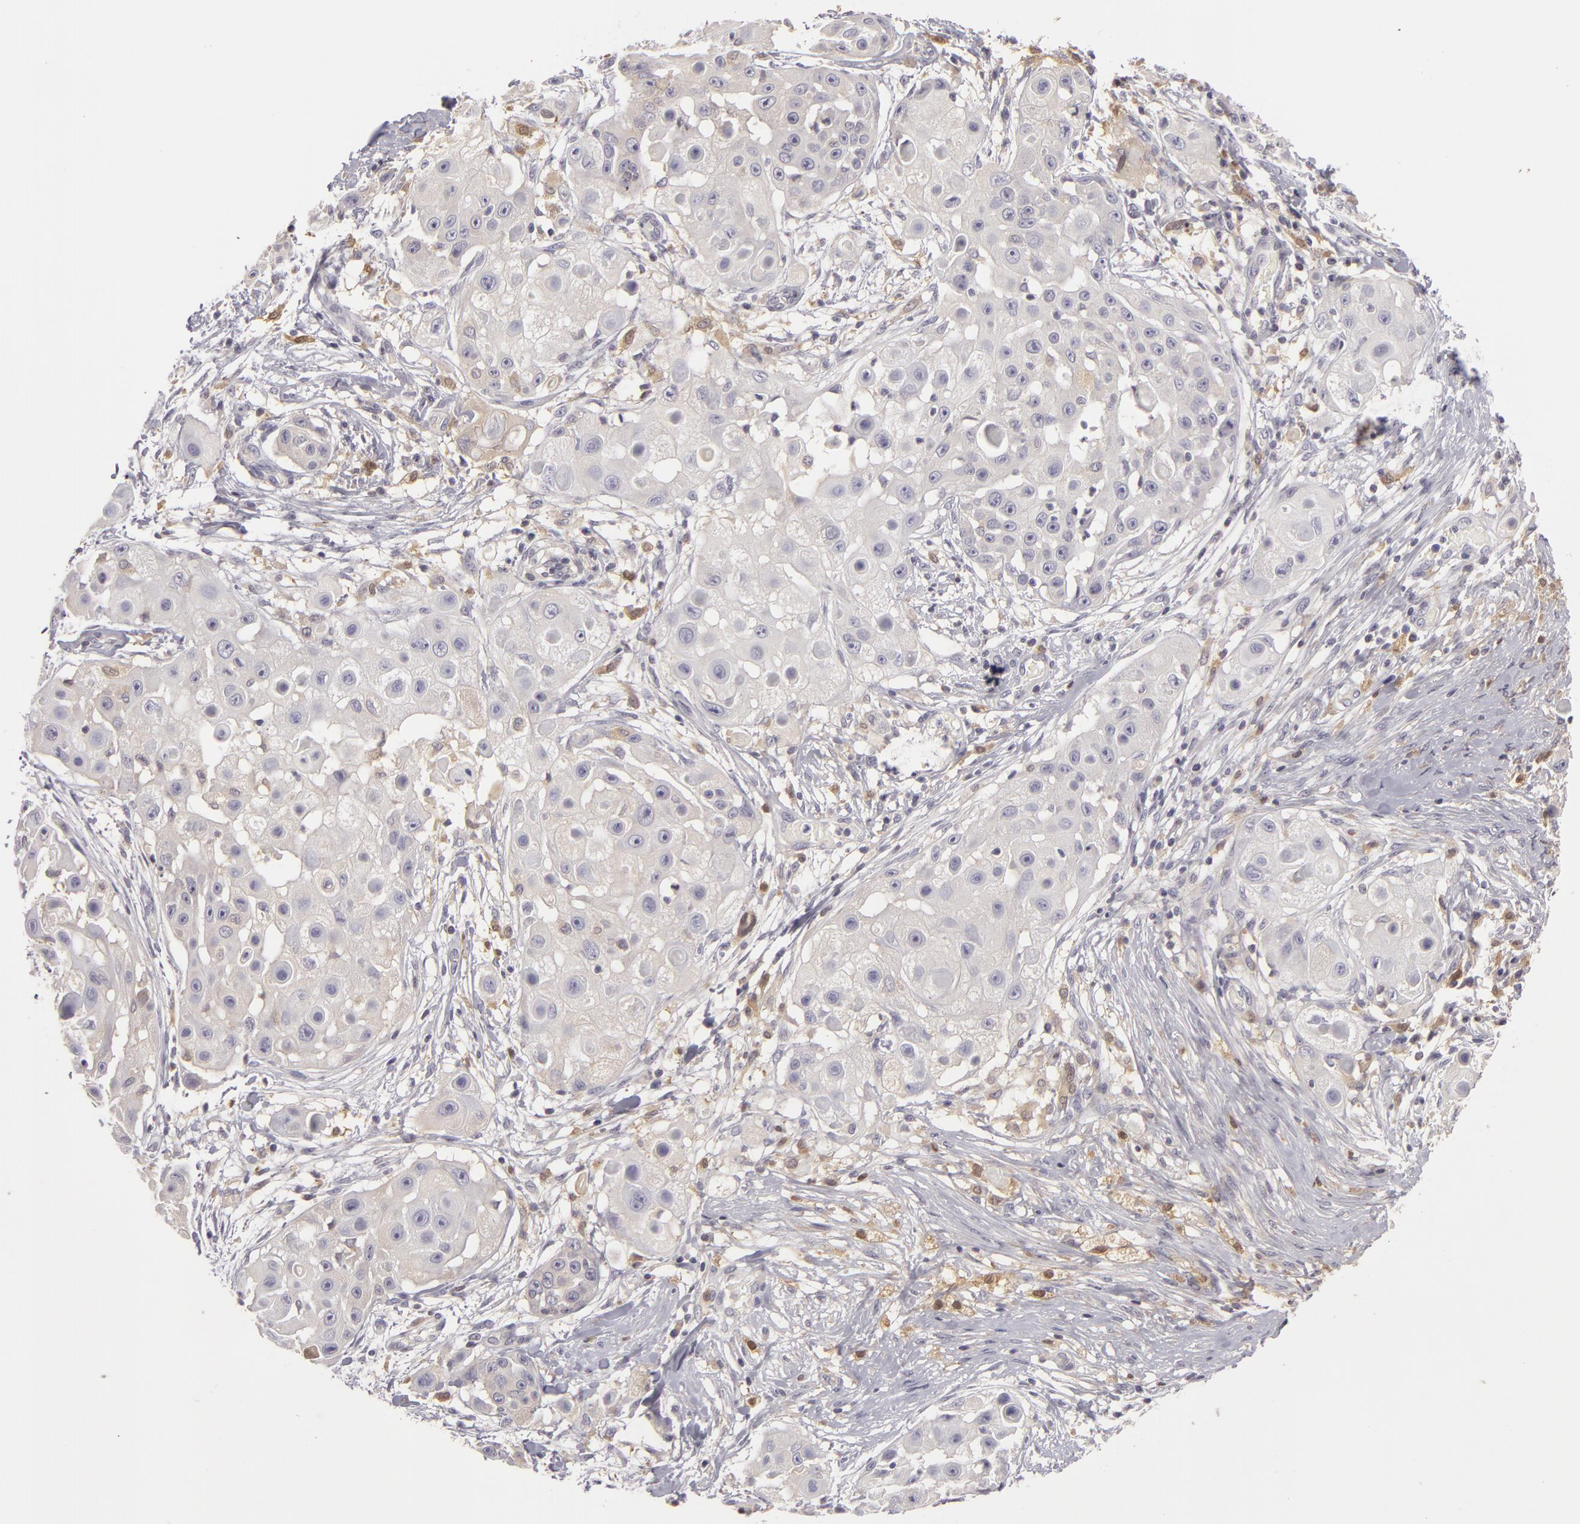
{"staining": {"intensity": "negative", "quantity": "none", "location": "none"}, "tissue": "skin cancer", "cell_type": "Tumor cells", "image_type": "cancer", "snomed": [{"axis": "morphology", "description": "Squamous cell carcinoma, NOS"}, {"axis": "topography", "description": "Skin"}], "caption": "This is an immunohistochemistry (IHC) image of human skin cancer (squamous cell carcinoma). There is no staining in tumor cells.", "gene": "GNPDA1", "patient": {"sex": "female", "age": 57}}